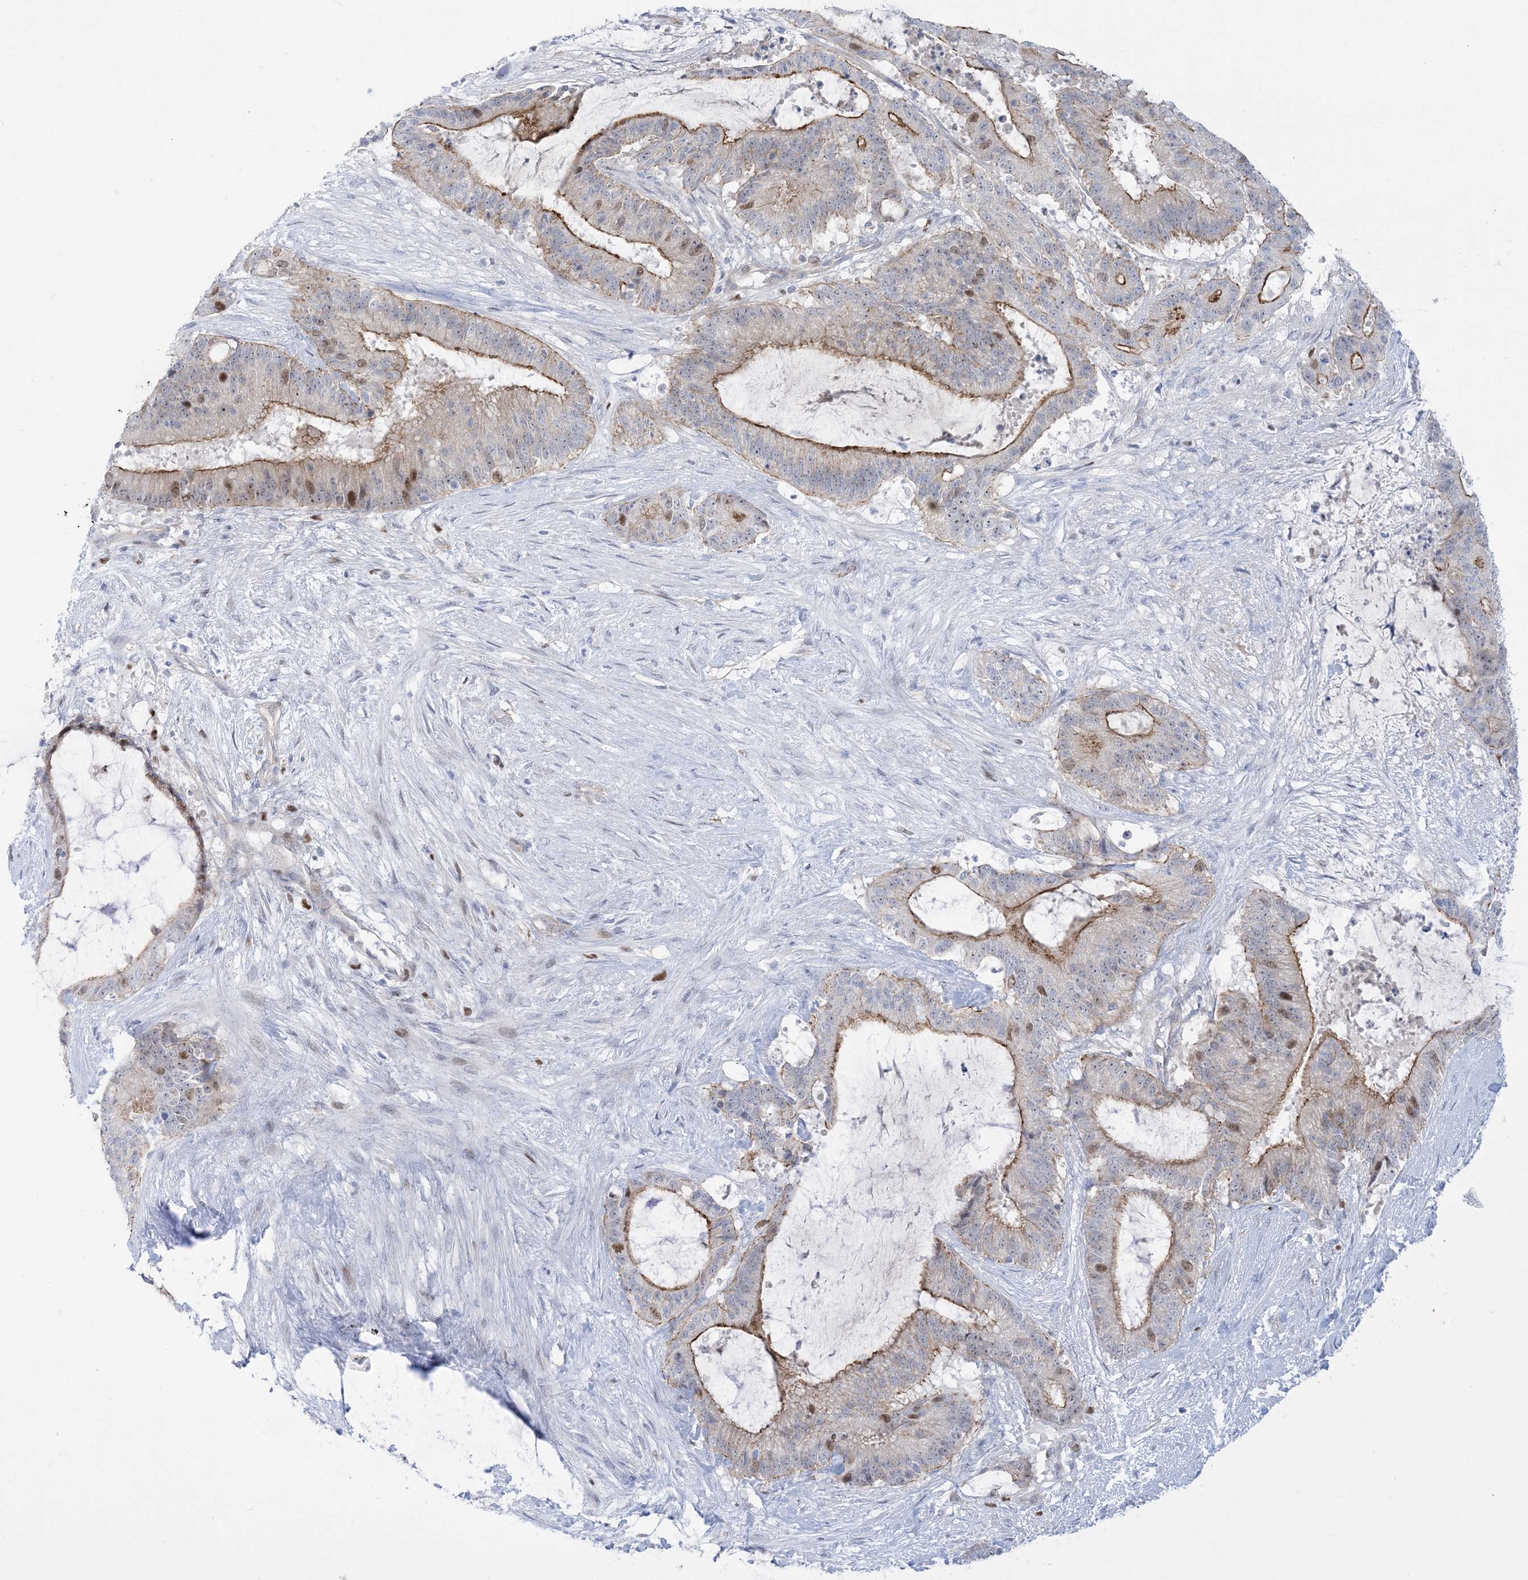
{"staining": {"intensity": "moderate", "quantity": "25%-75%", "location": "cytoplasmic/membranous,nuclear"}, "tissue": "liver cancer", "cell_type": "Tumor cells", "image_type": "cancer", "snomed": [{"axis": "morphology", "description": "Normal tissue, NOS"}, {"axis": "morphology", "description": "Cholangiocarcinoma"}, {"axis": "topography", "description": "Liver"}, {"axis": "topography", "description": "Peripheral nerve tissue"}], "caption": "IHC (DAB (3,3'-diaminobenzidine)) staining of liver cholangiocarcinoma displays moderate cytoplasmic/membranous and nuclear protein positivity in about 25%-75% of tumor cells. (DAB IHC with brightfield microscopy, high magnification).", "gene": "MARS2", "patient": {"sex": "female", "age": 73}}